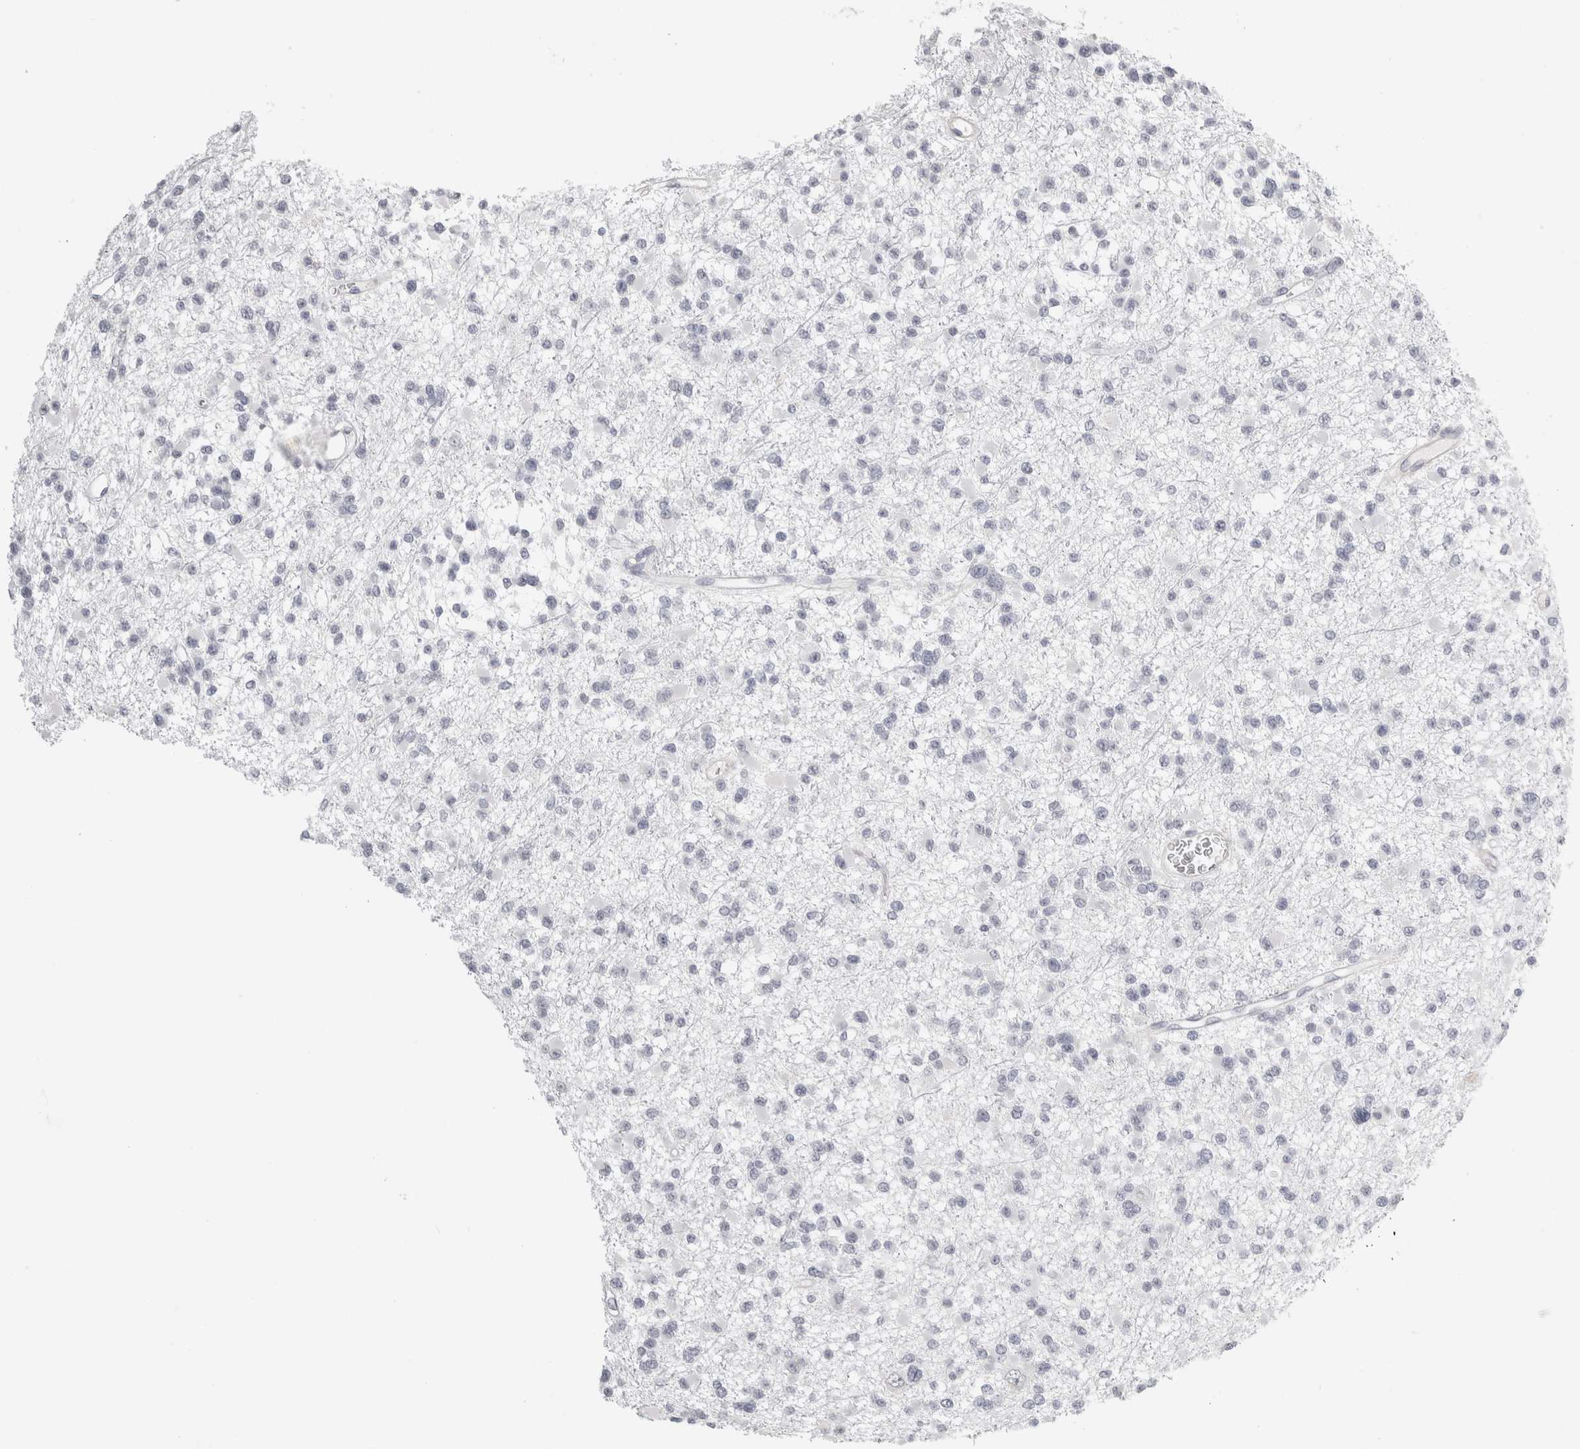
{"staining": {"intensity": "negative", "quantity": "none", "location": "none"}, "tissue": "glioma", "cell_type": "Tumor cells", "image_type": "cancer", "snomed": [{"axis": "morphology", "description": "Glioma, malignant, Low grade"}, {"axis": "topography", "description": "Brain"}], "caption": "The immunohistochemistry micrograph has no significant expression in tumor cells of malignant glioma (low-grade) tissue.", "gene": "FBLIM1", "patient": {"sex": "female", "age": 22}}